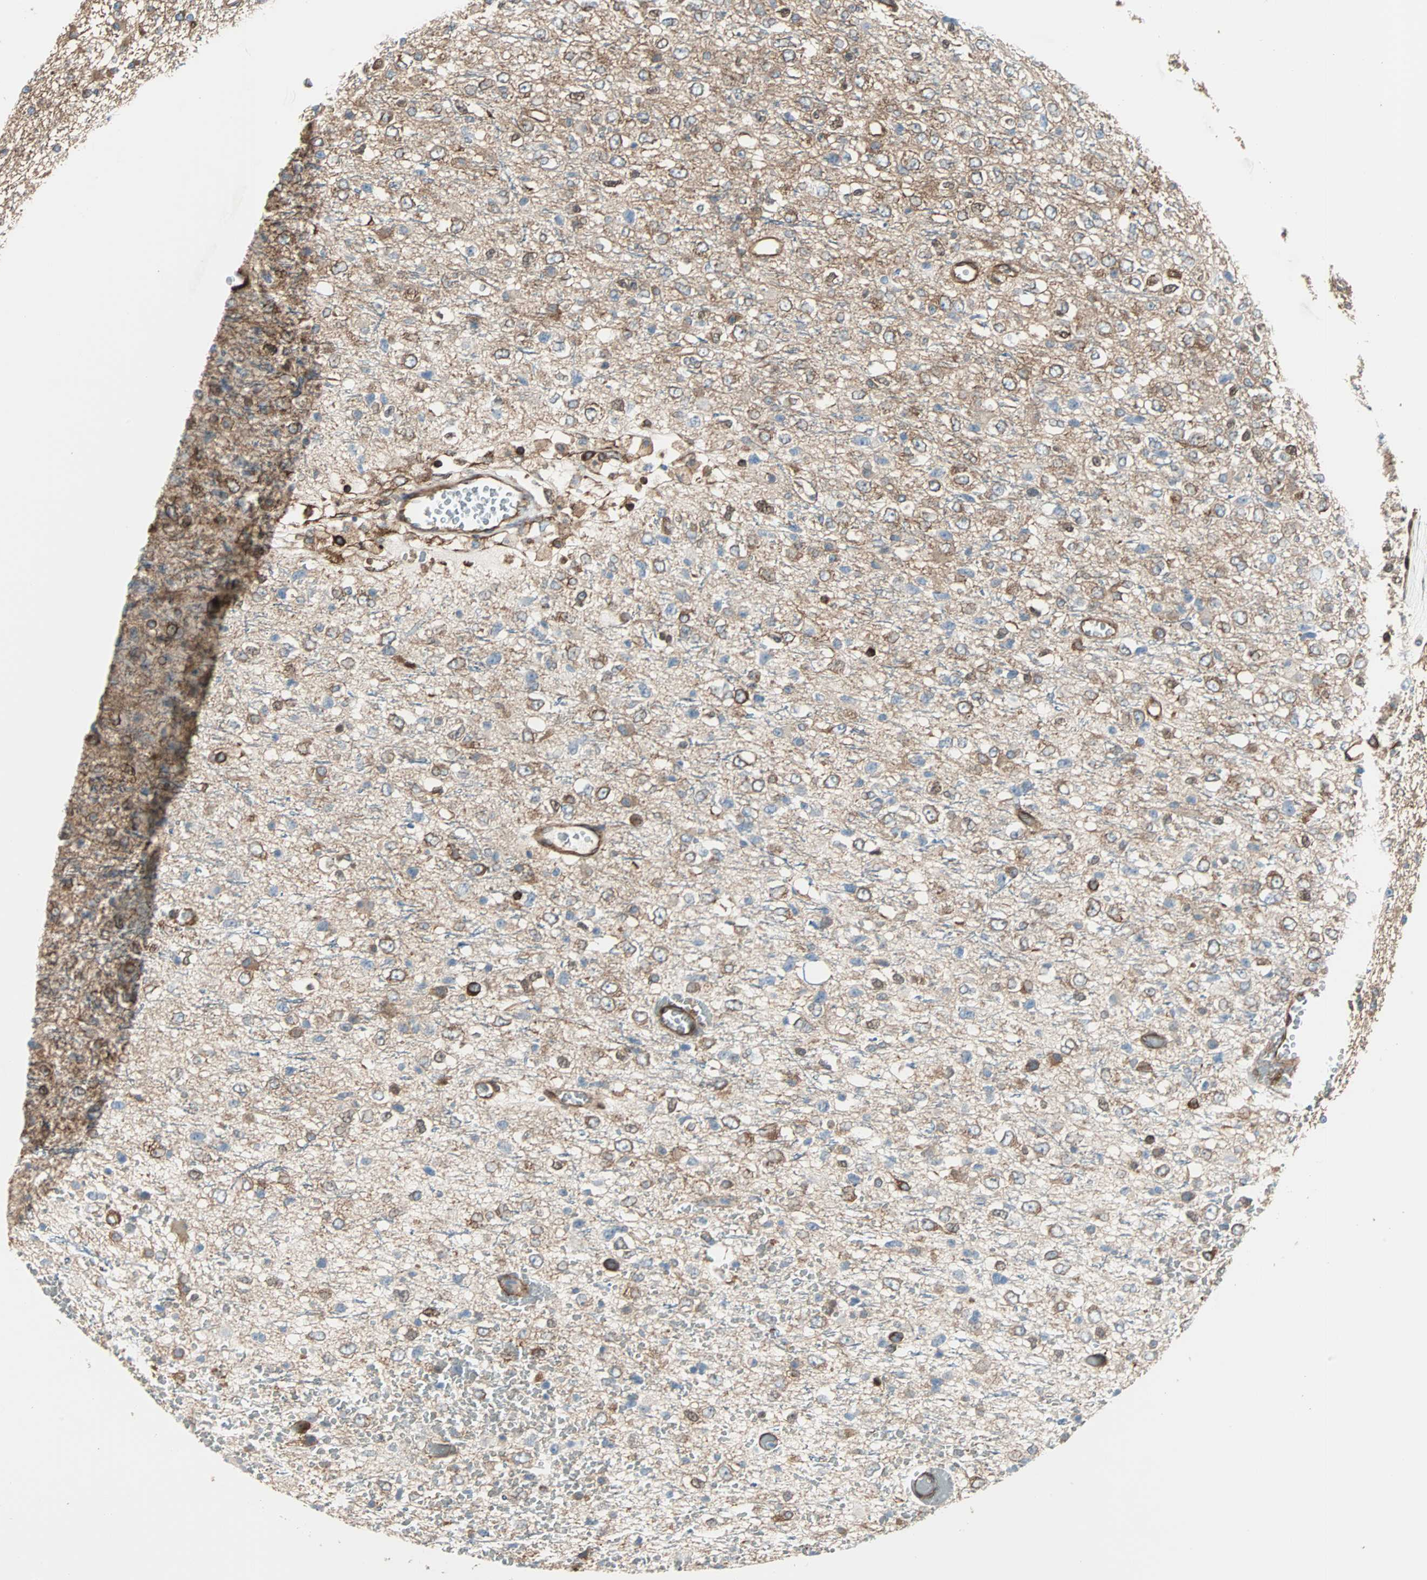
{"staining": {"intensity": "moderate", "quantity": "25%-75%", "location": "cytoplasmic/membranous"}, "tissue": "glioma", "cell_type": "Tumor cells", "image_type": "cancer", "snomed": [{"axis": "morphology", "description": "Glioma, malignant, High grade"}, {"axis": "topography", "description": "pancreas cauda"}], "caption": "Malignant high-grade glioma tissue displays moderate cytoplasmic/membranous staining in approximately 25%-75% of tumor cells", "gene": "RELA", "patient": {"sex": "male", "age": 60}}